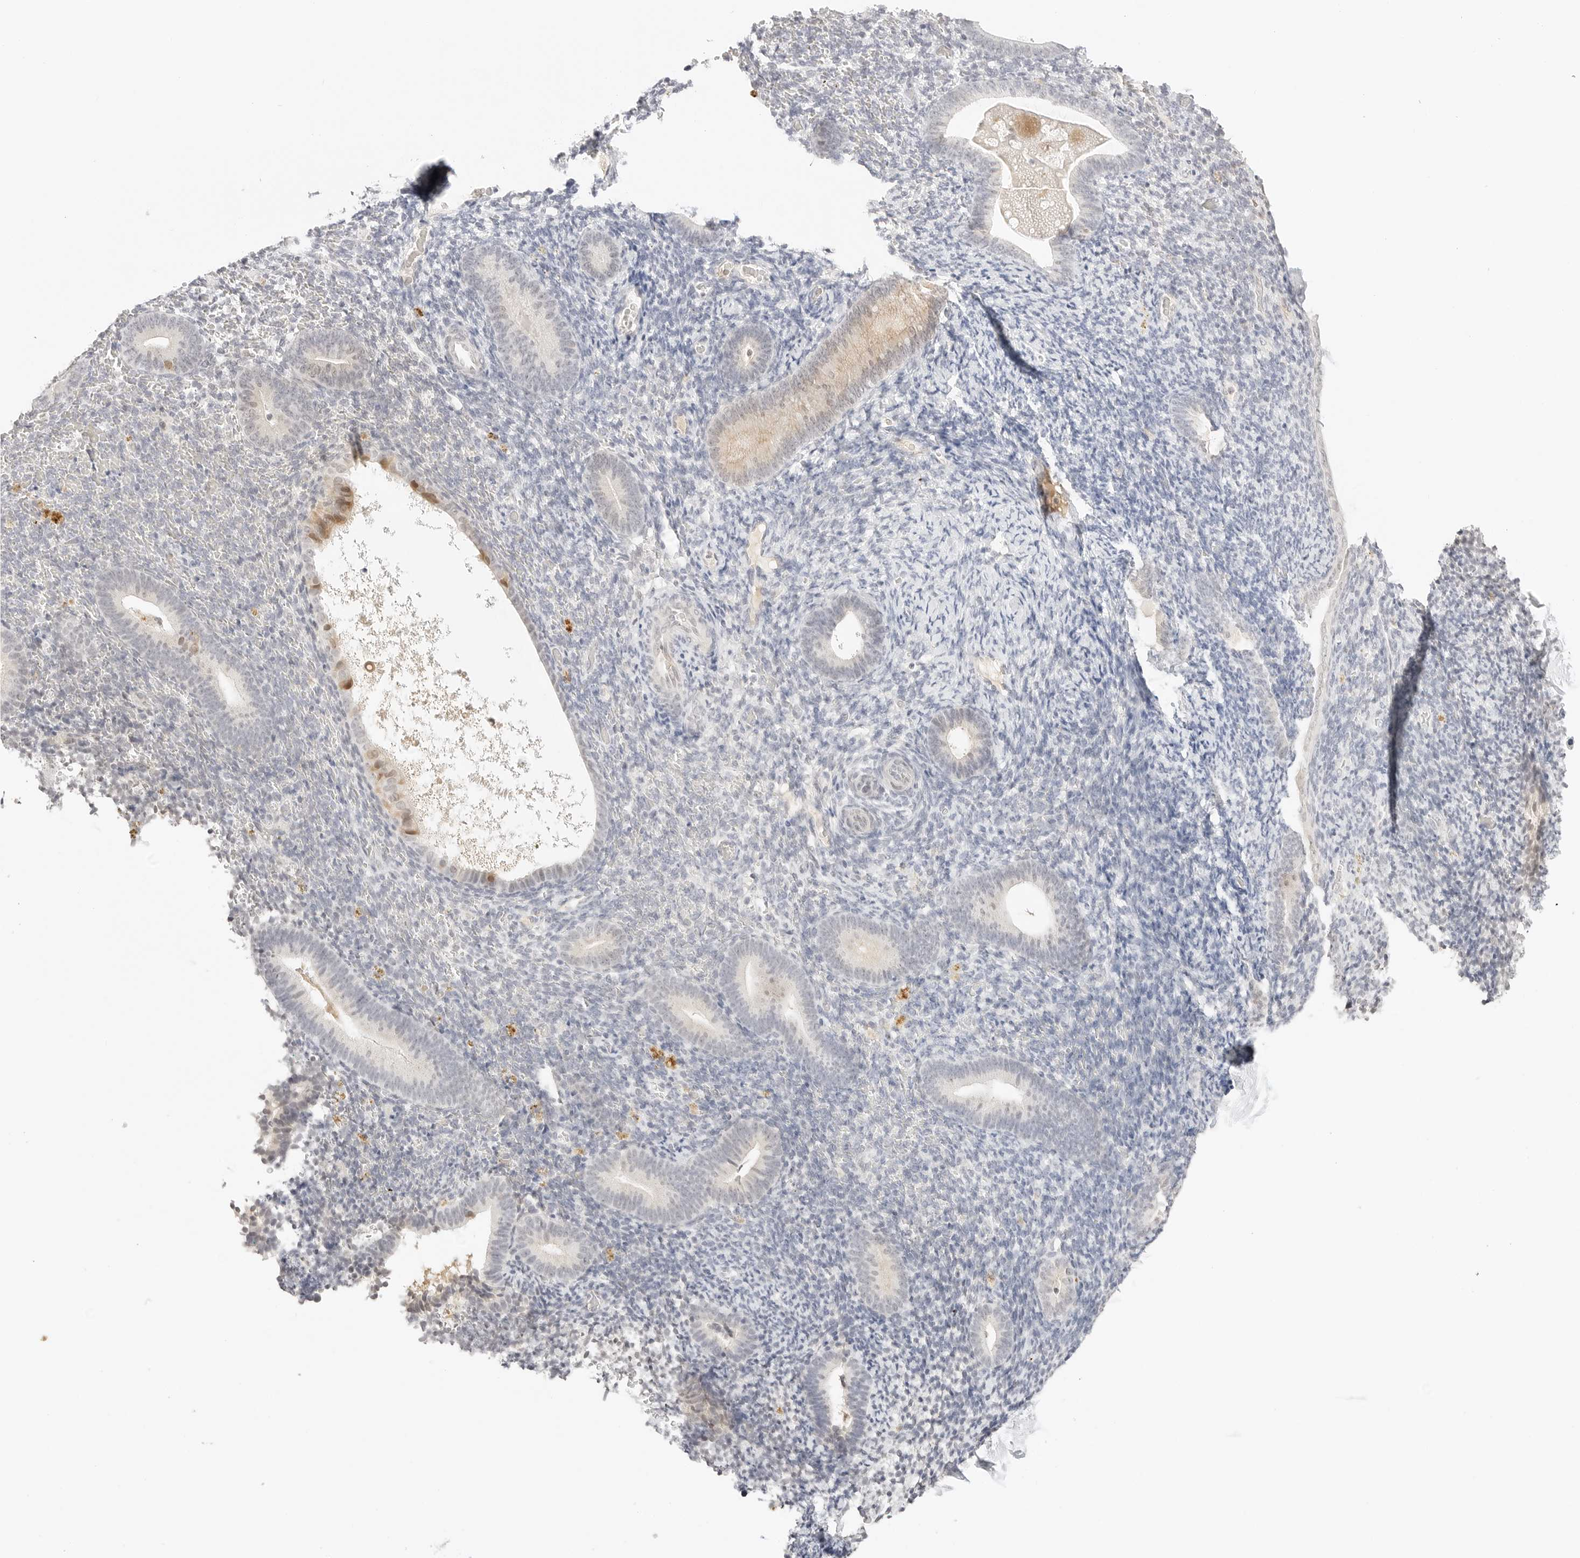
{"staining": {"intensity": "negative", "quantity": "none", "location": "none"}, "tissue": "endometrium", "cell_type": "Cells in endometrial stroma", "image_type": "normal", "snomed": [{"axis": "morphology", "description": "Normal tissue, NOS"}, {"axis": "topography", "description": "Endometrium"}], "caption": "Endometrium stained for a protein using IHC demonstrates no staining cells in endometrial stroma.", "gene": "XKR4", "patient": {"sex": "female", "age": 51}}